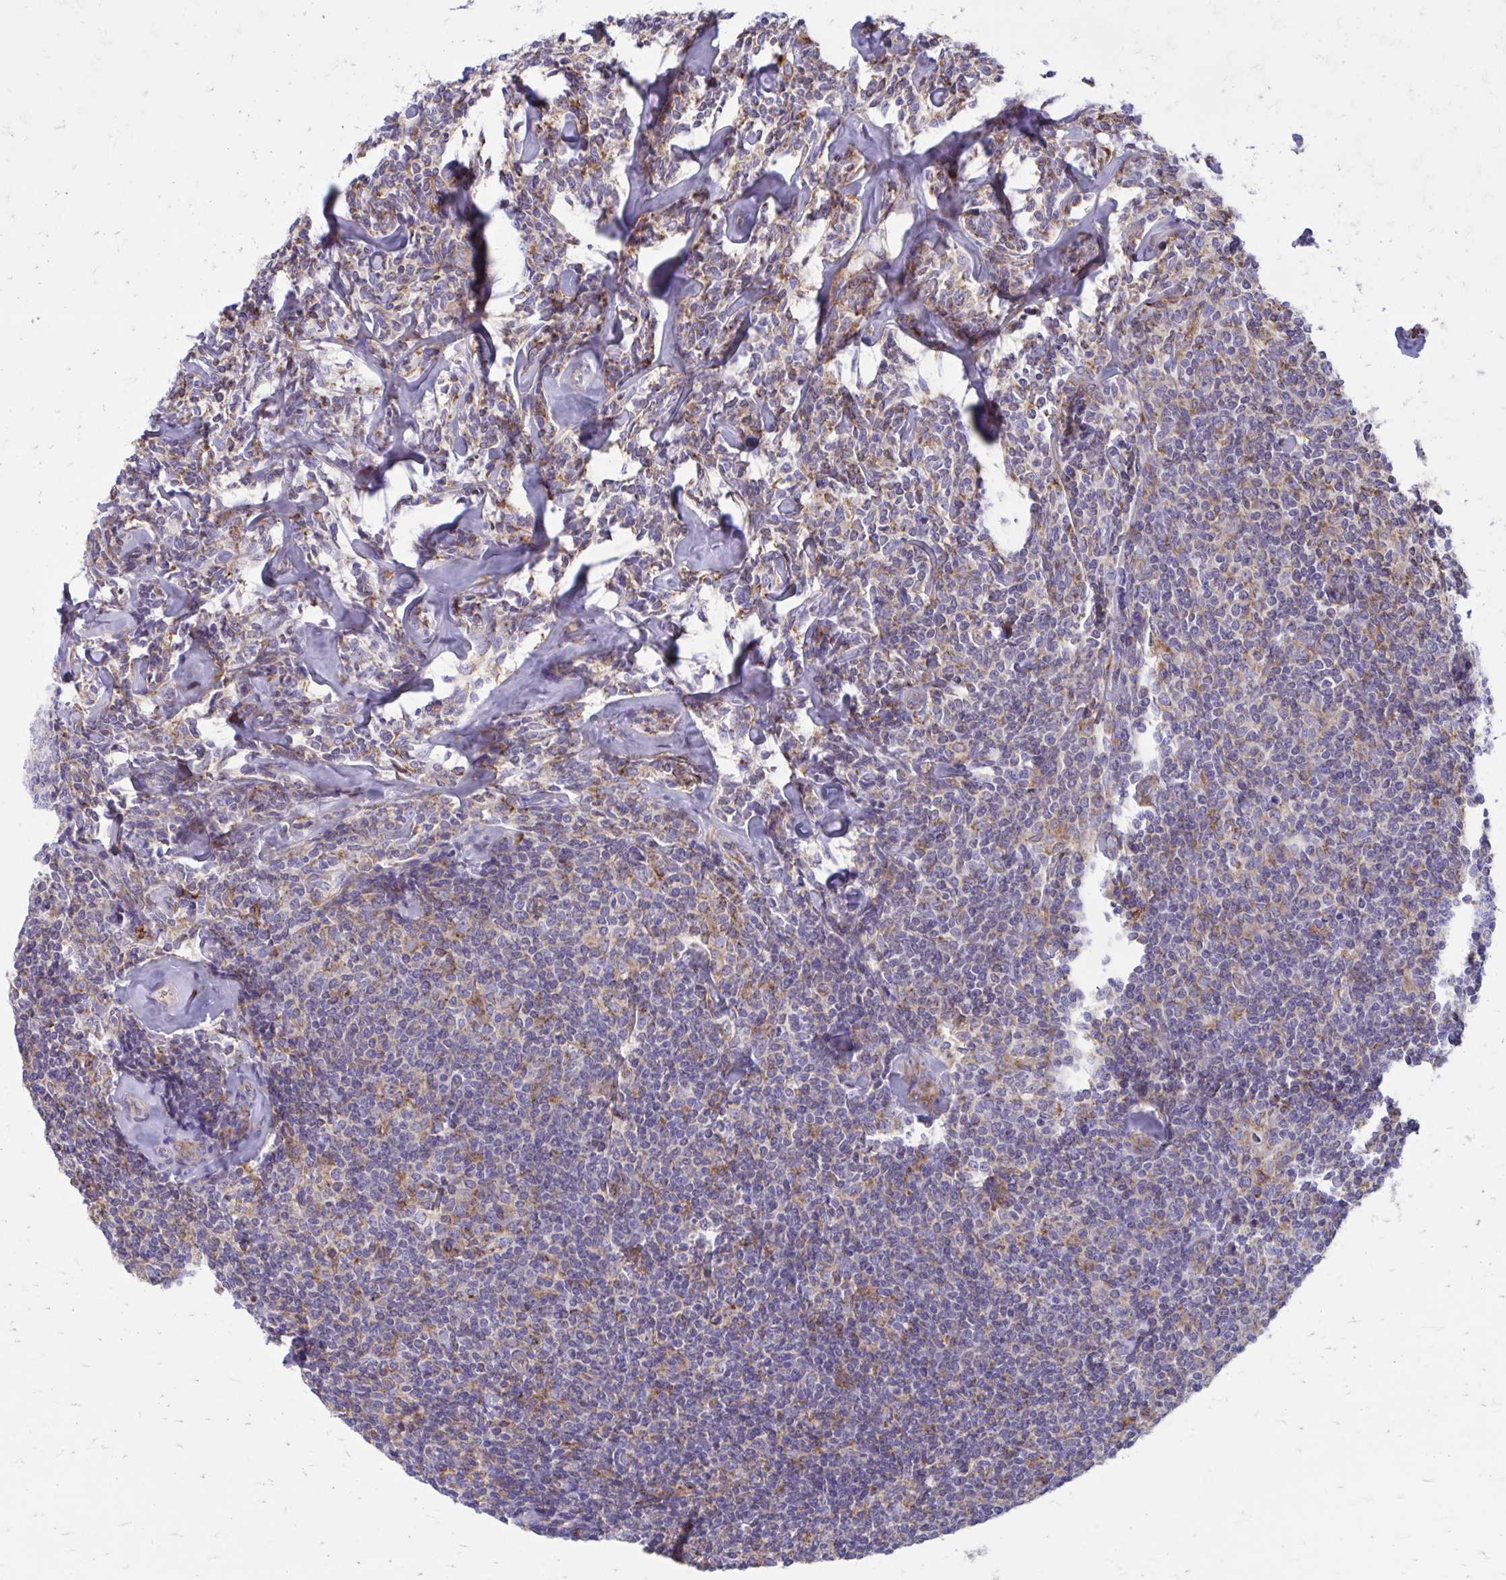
{"staining": {"intensity": "weak", "quantity": "<25%", "location": "cytoplasmic/membranous"}, "tissue": "lymphoma", "cell_type": "Tumor cells", "image_type": "cancer", "snomed": [{"axis": "morphology", "description": "Malignant lymphoma, non-Hodgkin's type, Low grade"}, {"axis": "topography", "description": "Lymph node"}], "caption": "The immunohistochemistry image has no significant expression in tumor cells of malignant lymphoma, non-Hodgkin's type (low-grade) tissue.", "gene": "CLTA", "patient": {"sex": "female", "age": 56}}